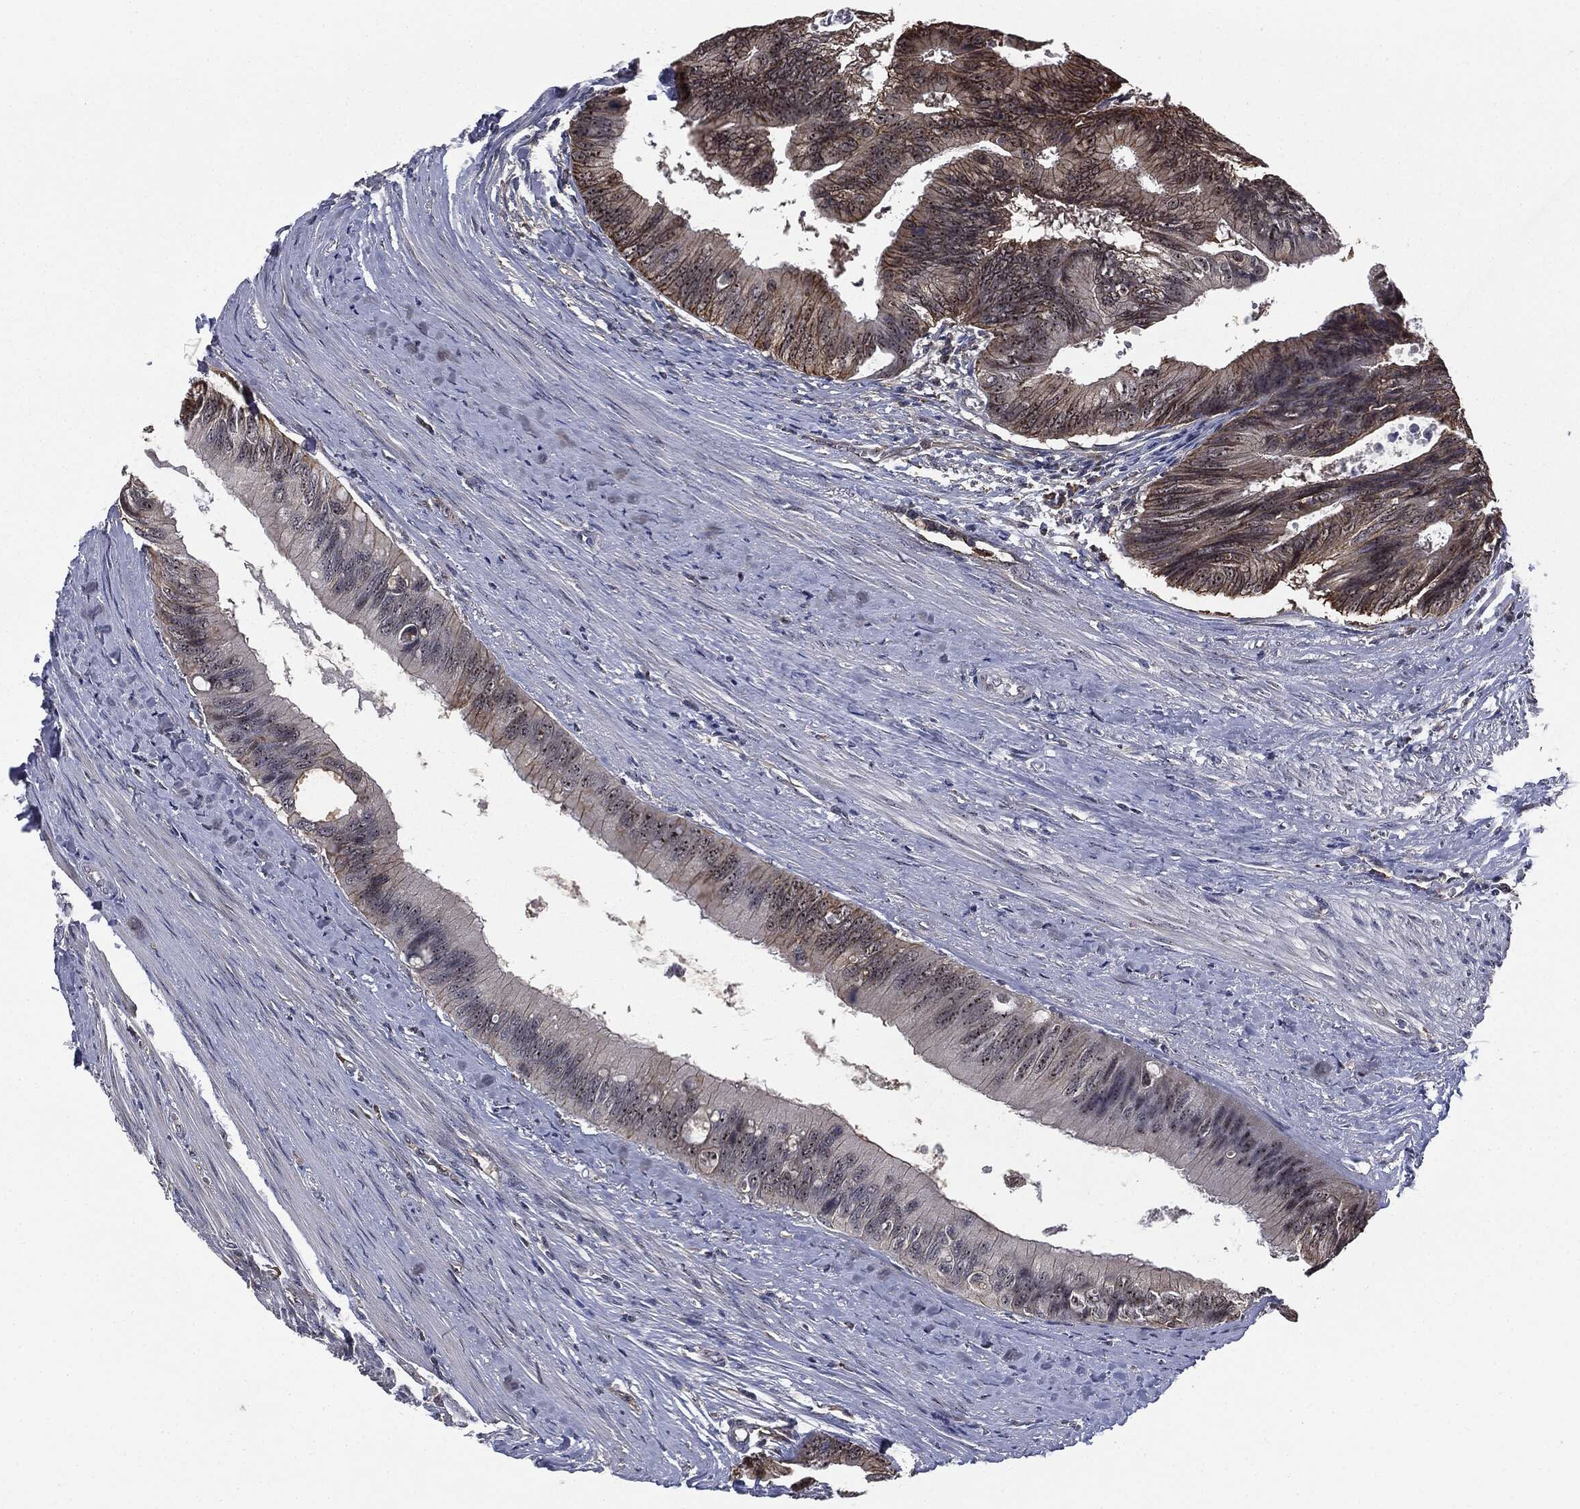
{"staining": {"intensity": "moderate", "quantity": "25%-75%", "location": "cytoplasmic/membranous,nuclear"}, "tissue": "colorectal cancer", "cell_type": "Tumor cells", "image_type": "cancer", "snomed": [{"axis": "morphology", "description": "Normal tissue, NOS"}, {"axis": "morphology", "description": "Adenocarcinoma, NOS"}, {"axis": "topography", "description": "Colon"}], "caption": "Immunohistochemical staining of adenocarcinoma (colorectal) reveals moderate cytoplasmic/membranous and nuclear protein expression in approximately 25%-75% of tumor cells. (DAB IHC with brightfield microscopy, high magnification).", "gene": "TRMT1L", "patient": {"sex": "male", "age": 65}}